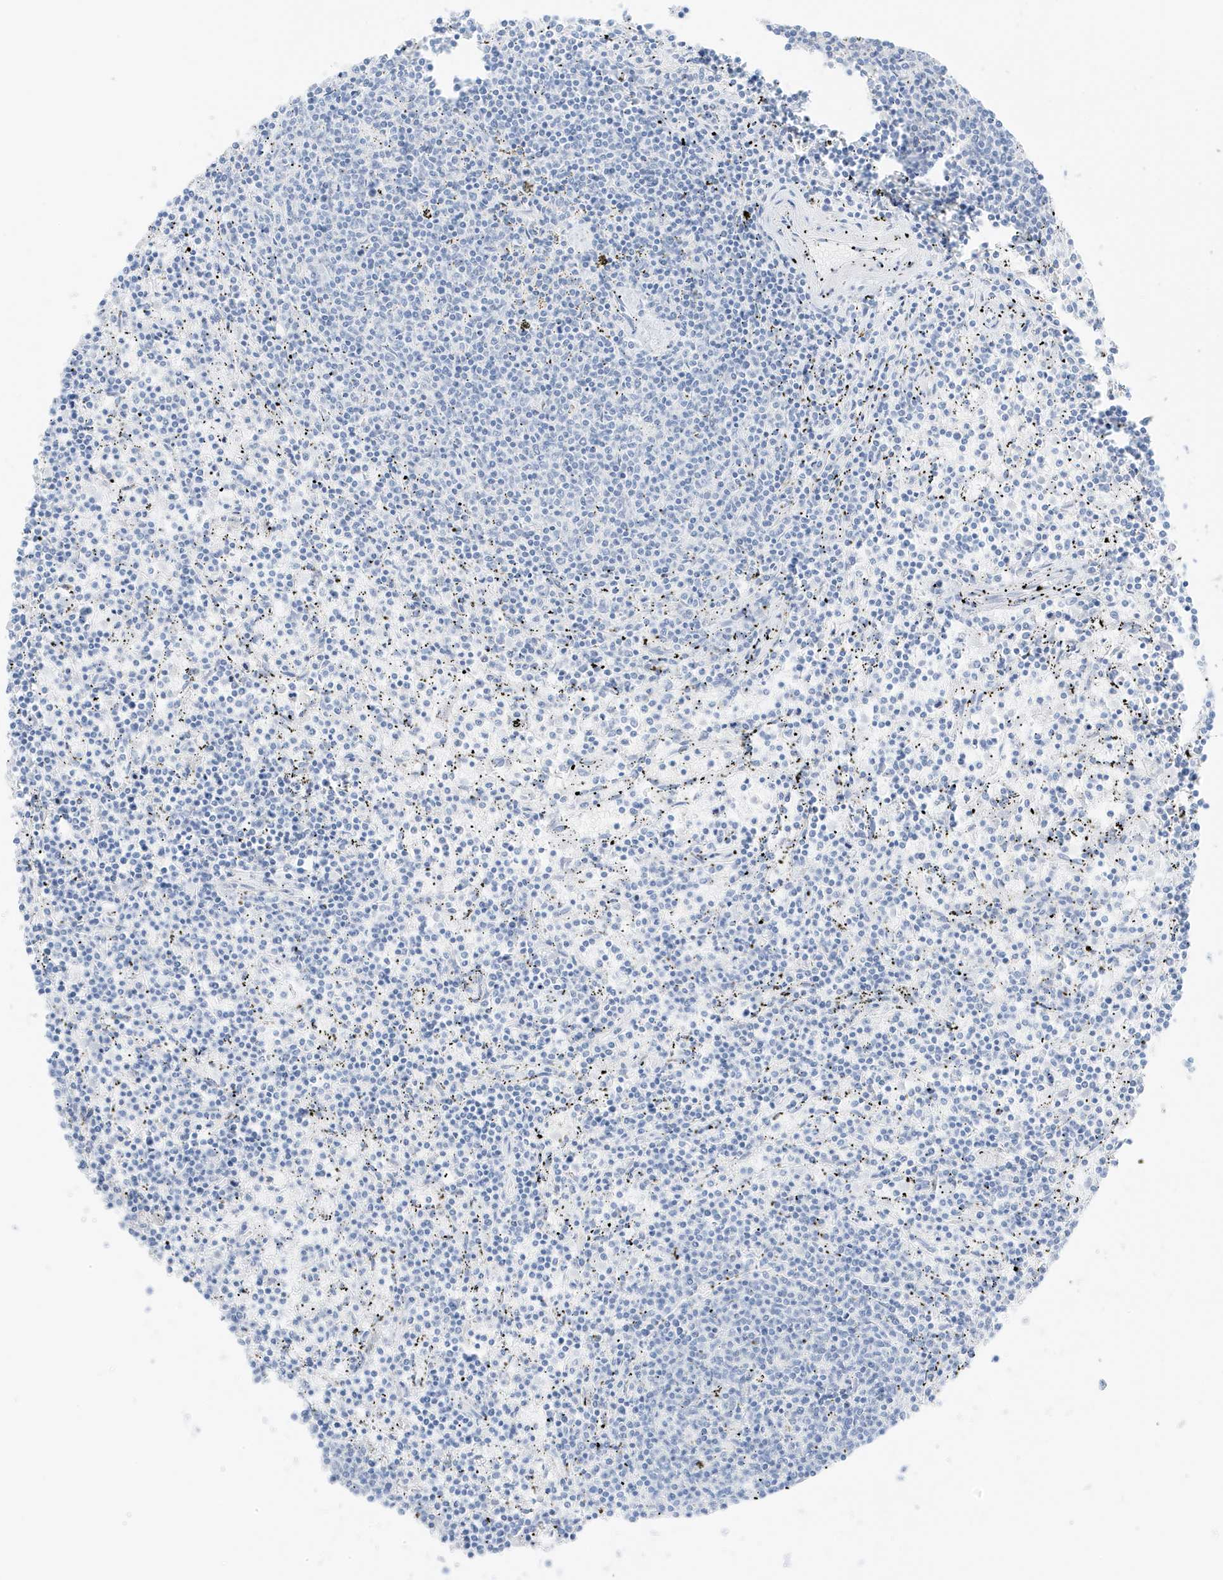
{"staining": {"intensity": "negative", "quantity": "none", "location": "none"}, "tissue": "lymphoma", "cell_type": "Tumor cells", "image_type": "cancer", "snomed": [{"axis": "morphology", "description": "Malignant lymphoma, non-Hodgkin's type, Low grade"}, {"axis": "topography", "description": "Spleen"}], "caption": "This is an immunohistochemistry histopathology image of human lymphoma. There is no staining in tumor cells.", "gene": "SLC22A13", "patient": {"sex": "female", "age": 50}}